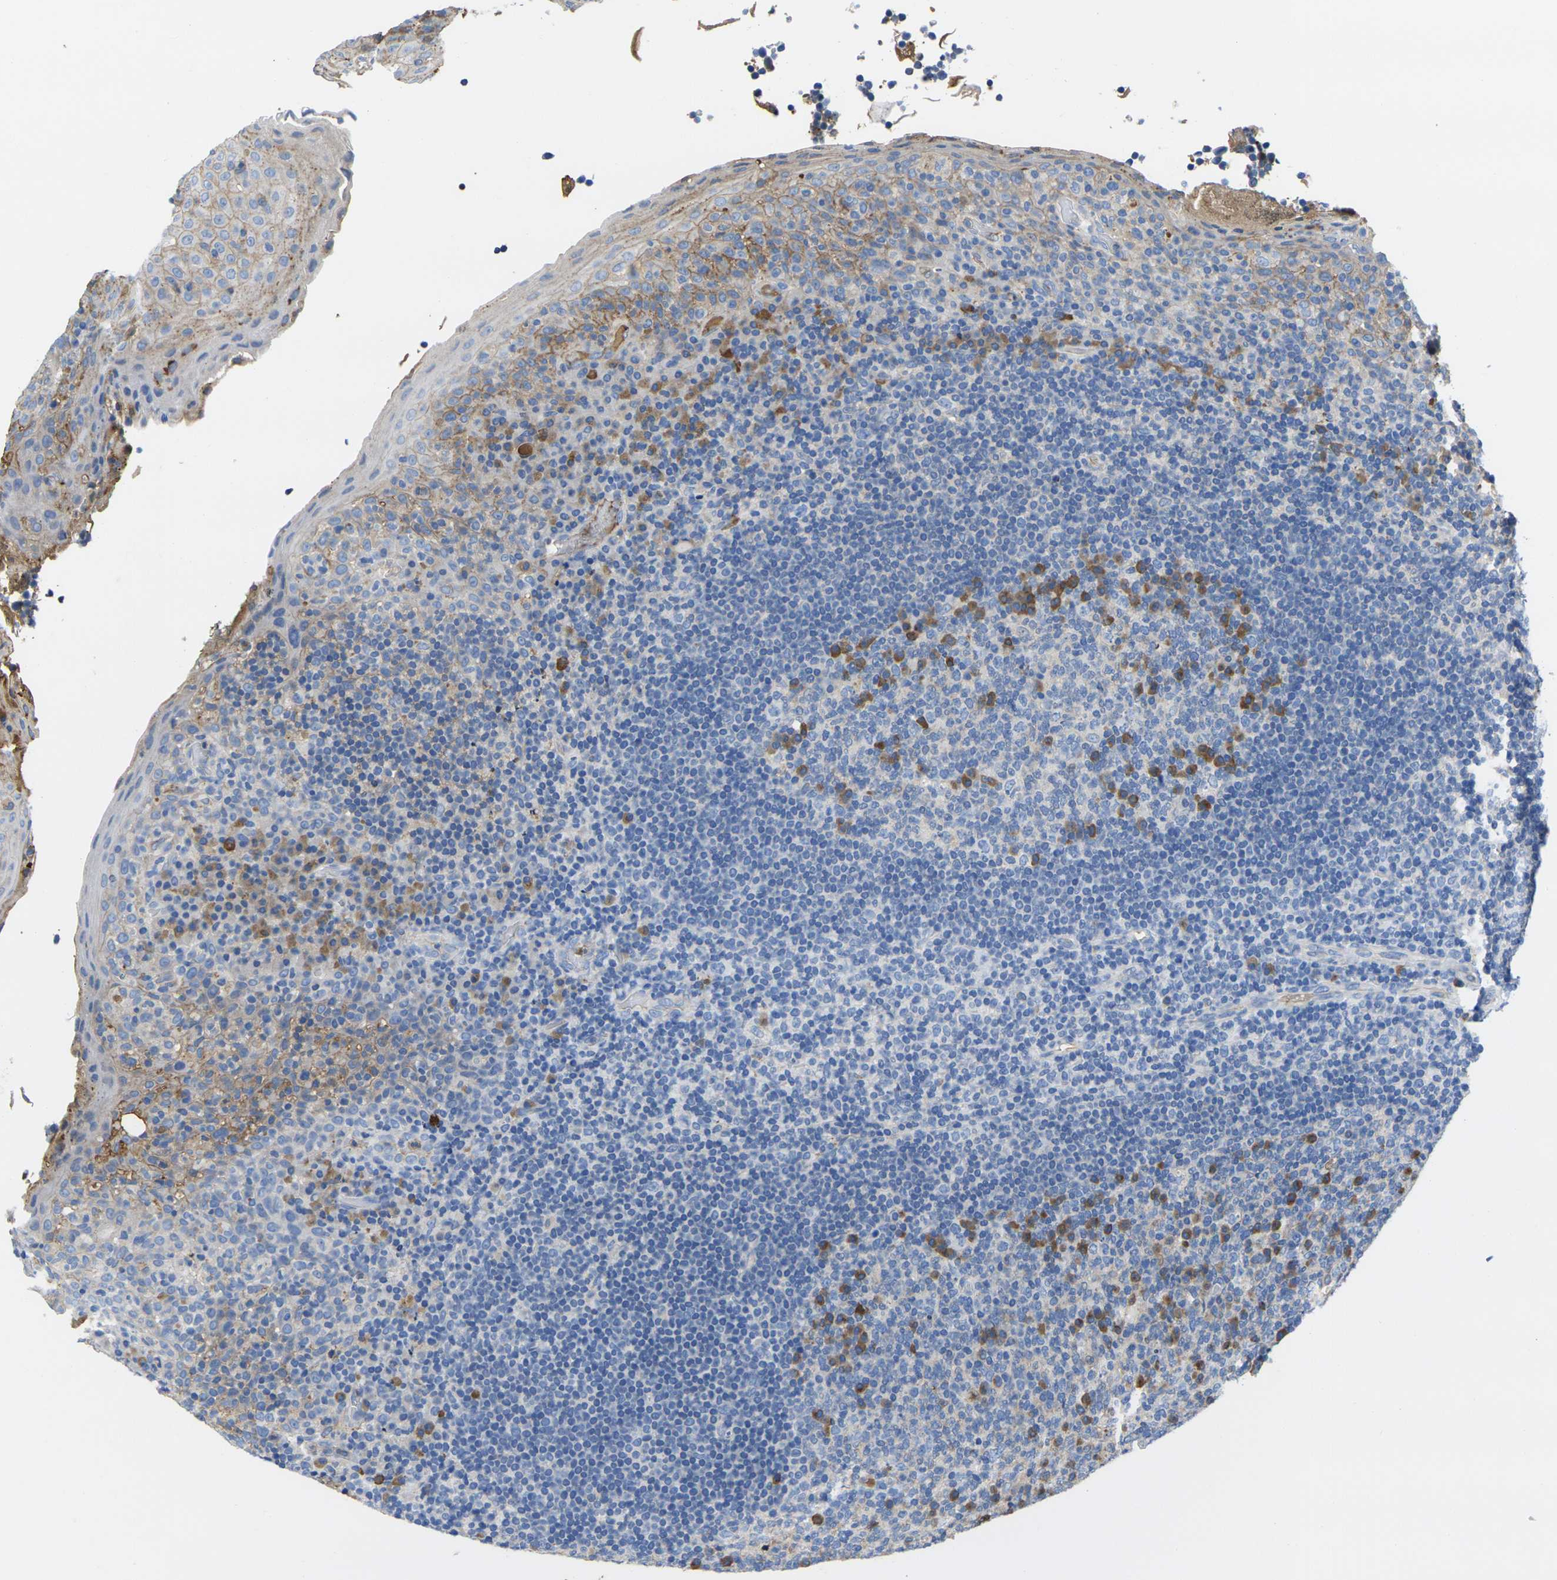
{"staining": {"intensity": "moderate", "quantity": "<25%", "location": "cytoplasmic/membranous"}, "tissue": "tonsil", "cell_type": "Germinal center cells", "image_type": "normal", "snomed": [{"axis": "morphology", "description": "Normal tissue, NOS"}, {"axis": "topography", "description": "Tonsil"}], "caption": "Immunohistochemical staining of unremarkable tonsil exhibits moderate cytoplasmic/membranous protein positivity in about <25% of germinal center cells.", "gene": "GREM2", "patient": {"sex": "male", "age": 17}}